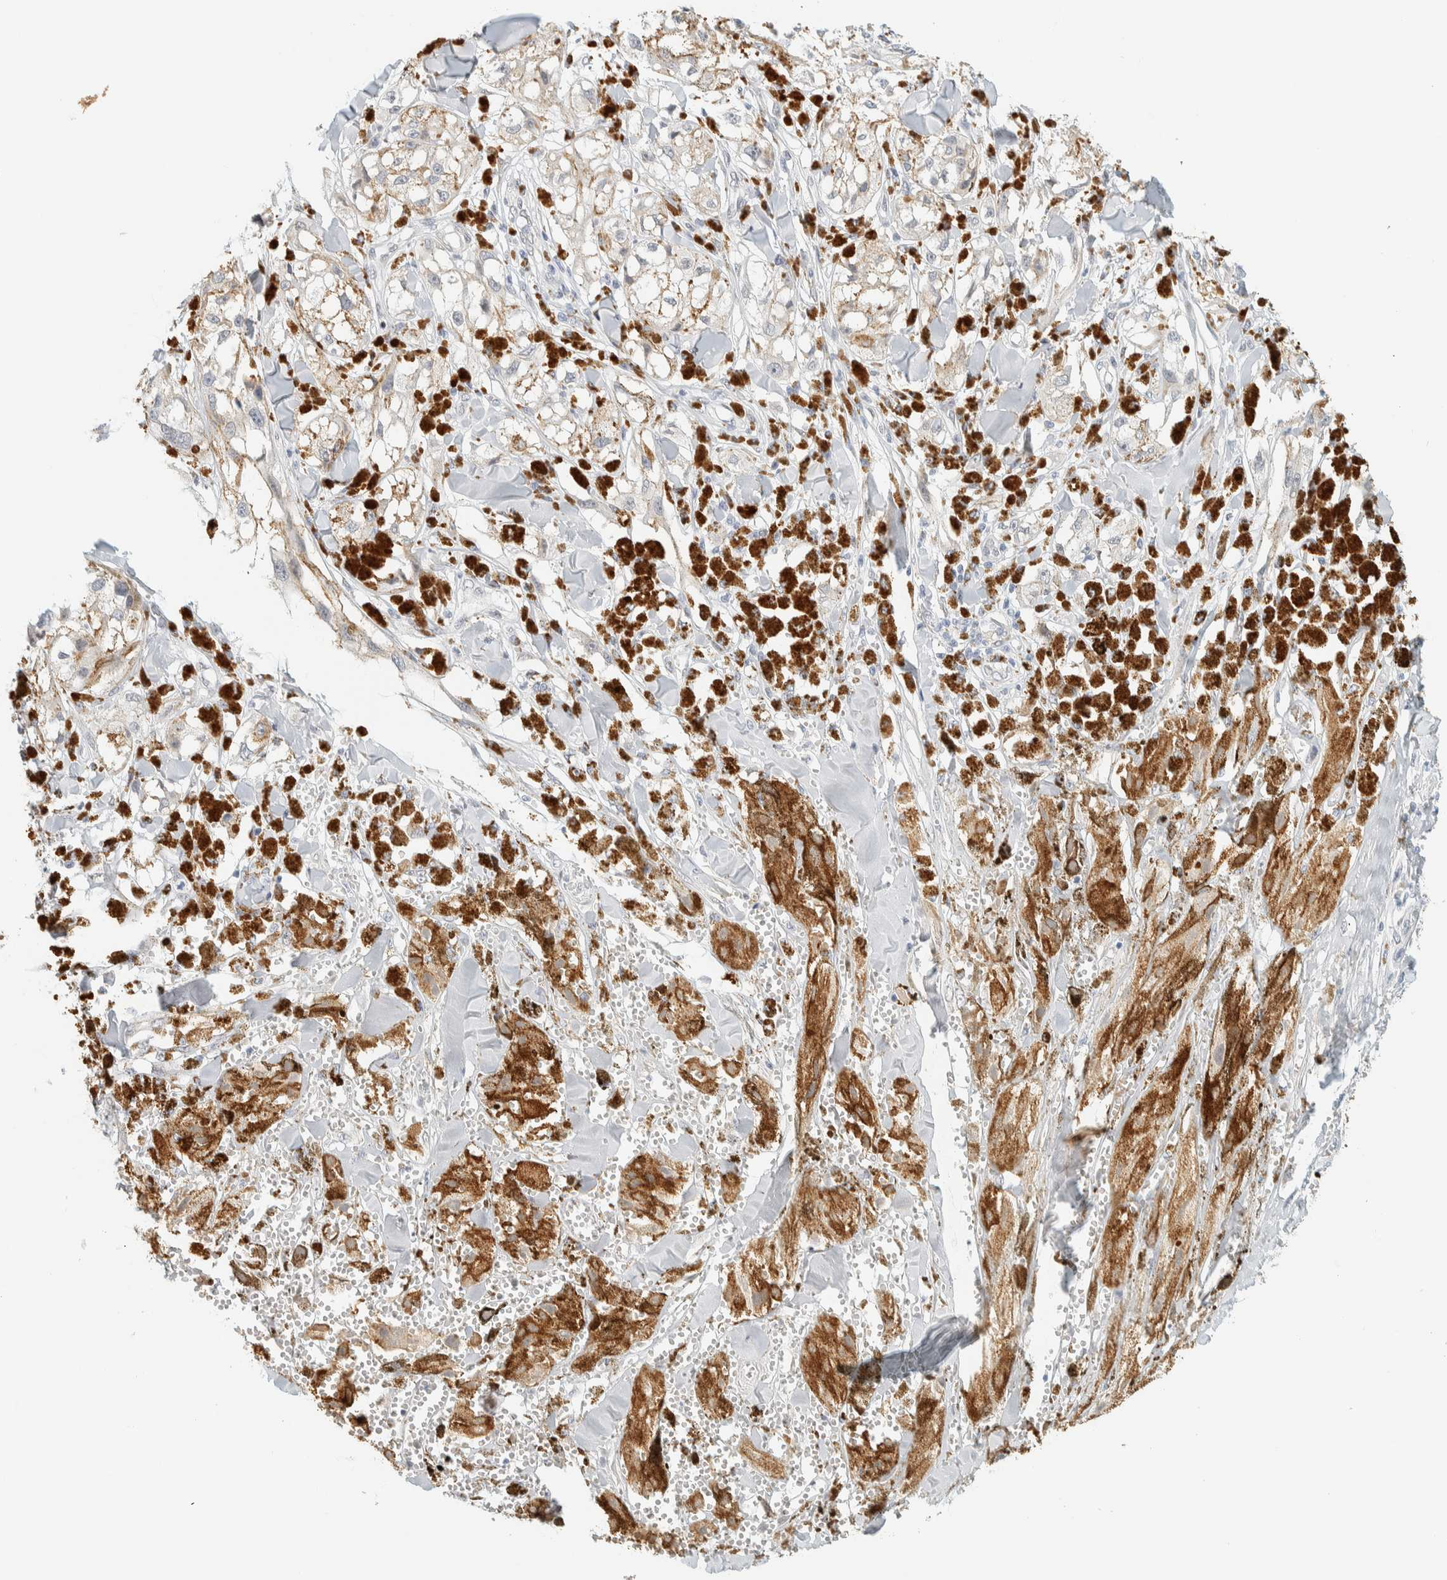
{"staining": {"intensity": "weak", "quantity": "<25%", "location": "cytoplasmic/membranous"}, "tissue": "melanoma", "cell_type": "Tumor cells", "image_type": "cancer", "snomed": [{"axis": "morphology", "description": "Malignant melanoma, NOS"}, {"axis": "topography", "description": "Skin"}], "caption": "This is an immunohistochemistry image of human malignant melanoma. There is no expression in tumor cells.", "gene": "C1QTNF12", "patient": {"sex": "male", "age": 88}}